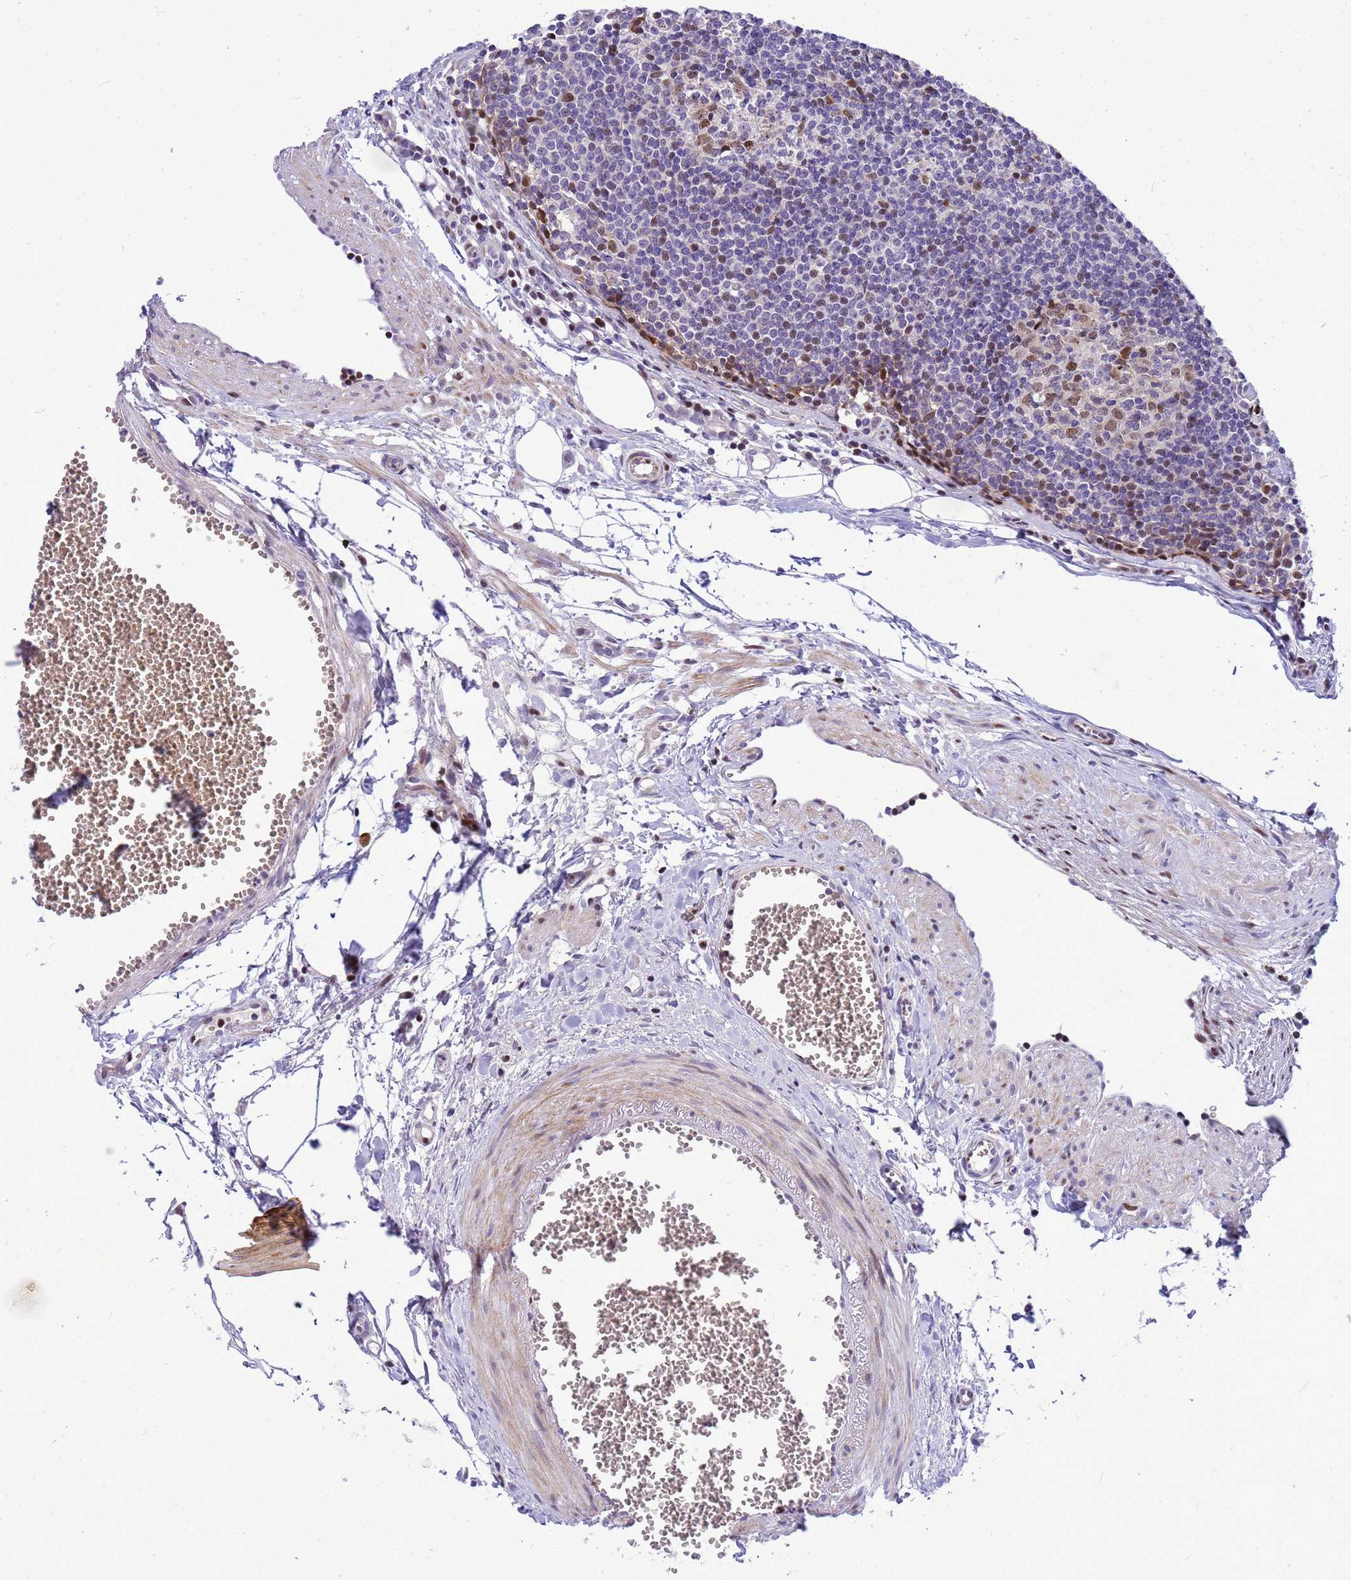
{"staining": {"intensity": "moderate", "quantity": "25%-75%", "location": "cytoplasmic/membranous,nuclear"}, "tissue": "lymph node", "cell_type": "Germinal center cells", "image_type": "normal", "snomed": [{"axis": "morphology", "description": "Normal tissue, NOS"}, {"axis": "topography", "description": "Lymph node"}], "caption": "Immunohistochemistry histopathology image of benign lymph node: lymph node stained using IHC shows medium levels of moderate protein expression localized specifically in the cytoplasmic/membranous,nuclear of germinal center cells, appearing as a cytoplasmic/membranous,nuclear brown color.", "gene": "ADAMTS7", "patient": {"sex": "female", "age": 27}}